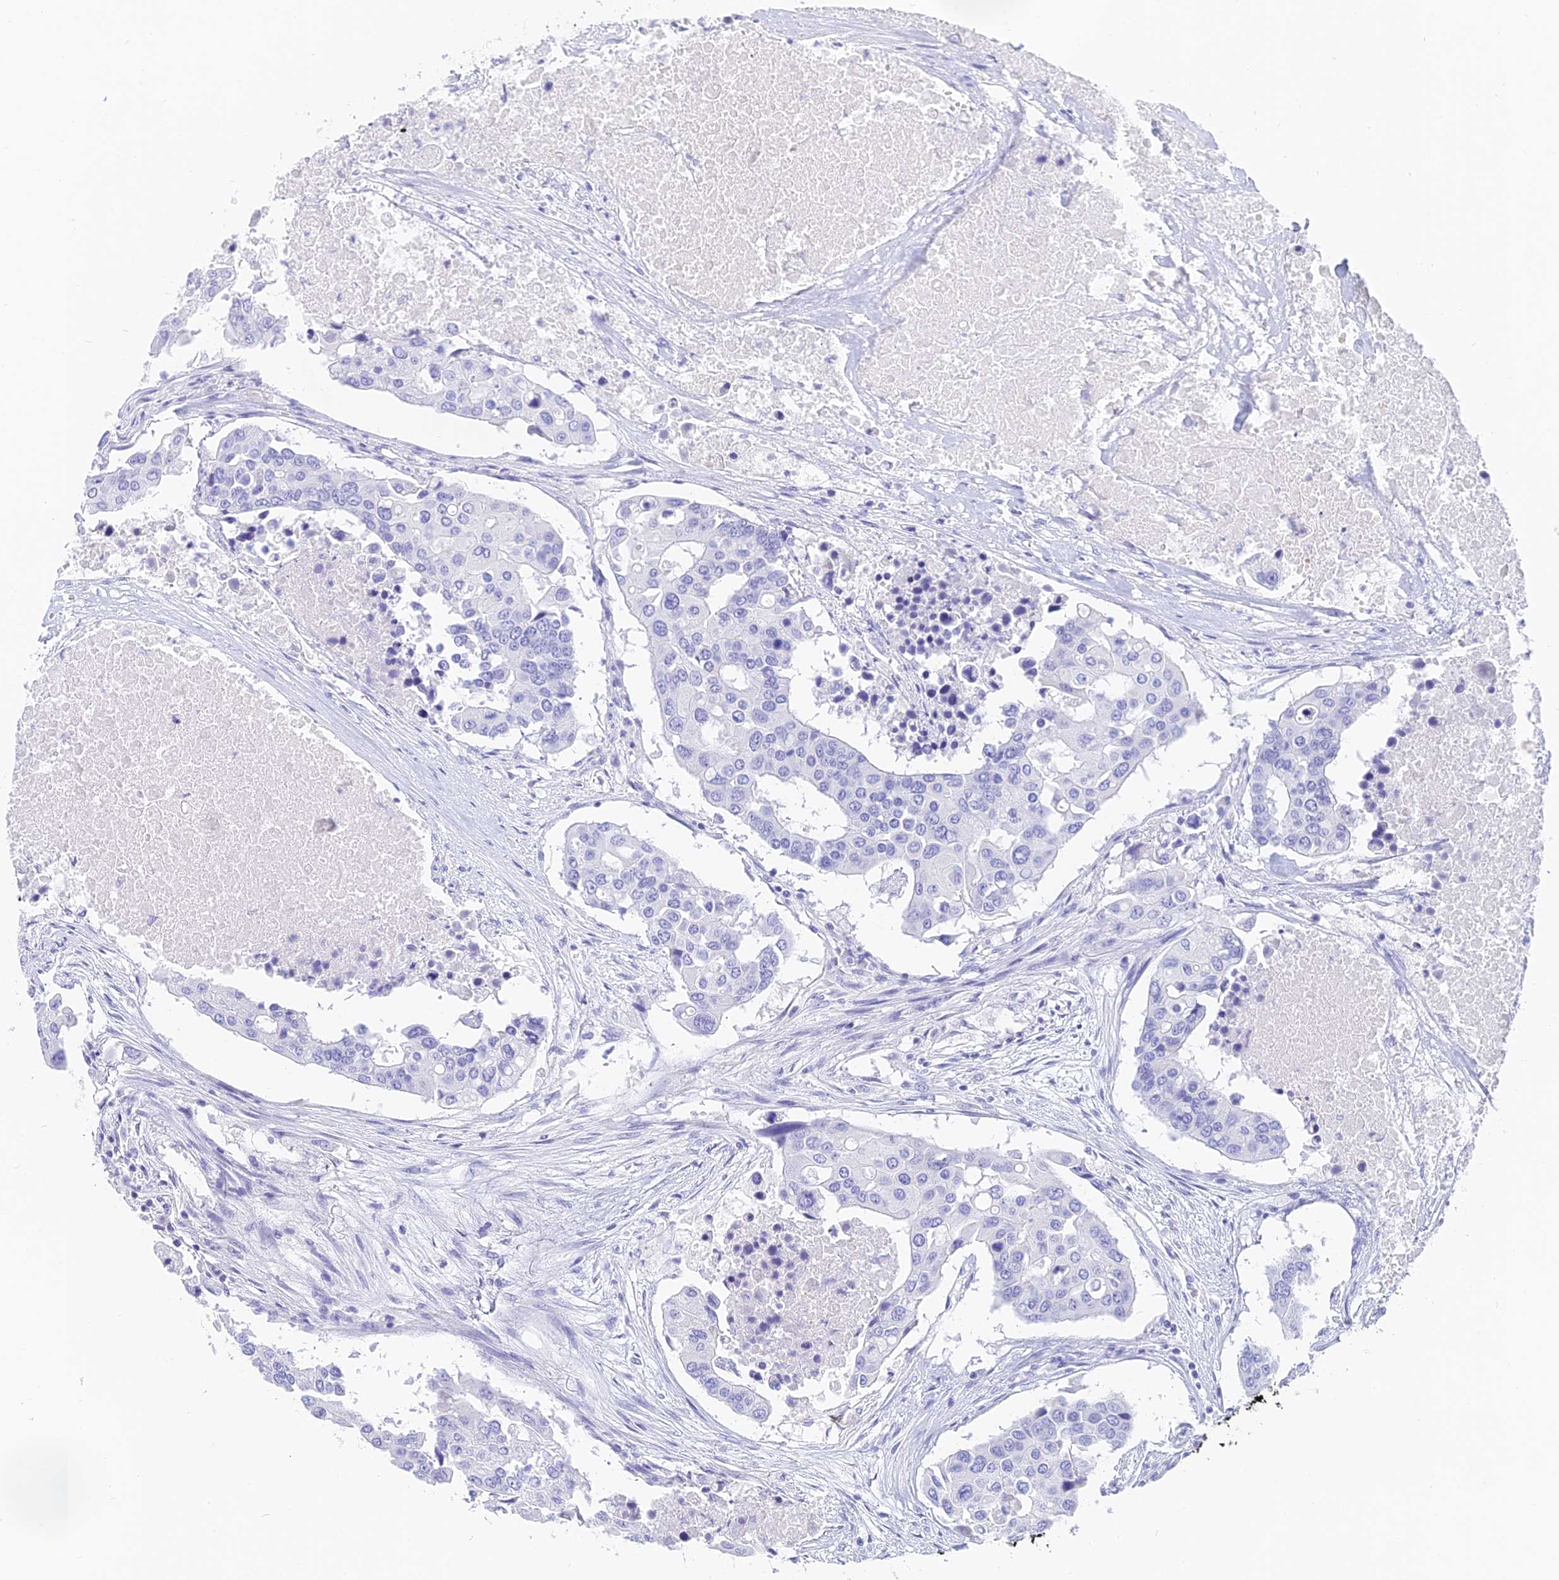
{"staining": {"intensity": "negative", "quantity": "none", "location": "none"}, "tissue": "colorectal cancer", "cell_type": "Tumor cells", "image_type": "cancer", "snomed": [{"axis": "morphology", "description": "Adenocarcinoma, NOS"}, {"axis": "topography", "description": "Colon"}], "caption": "IHC image of neoplastic tissue: colorectal cancer (adenocarcinoma) stained with DAB reveals no significant protein positivity in tumor cells.", "gene": "SLC36A2", "patient": {"sex": "male", "age": 77}}